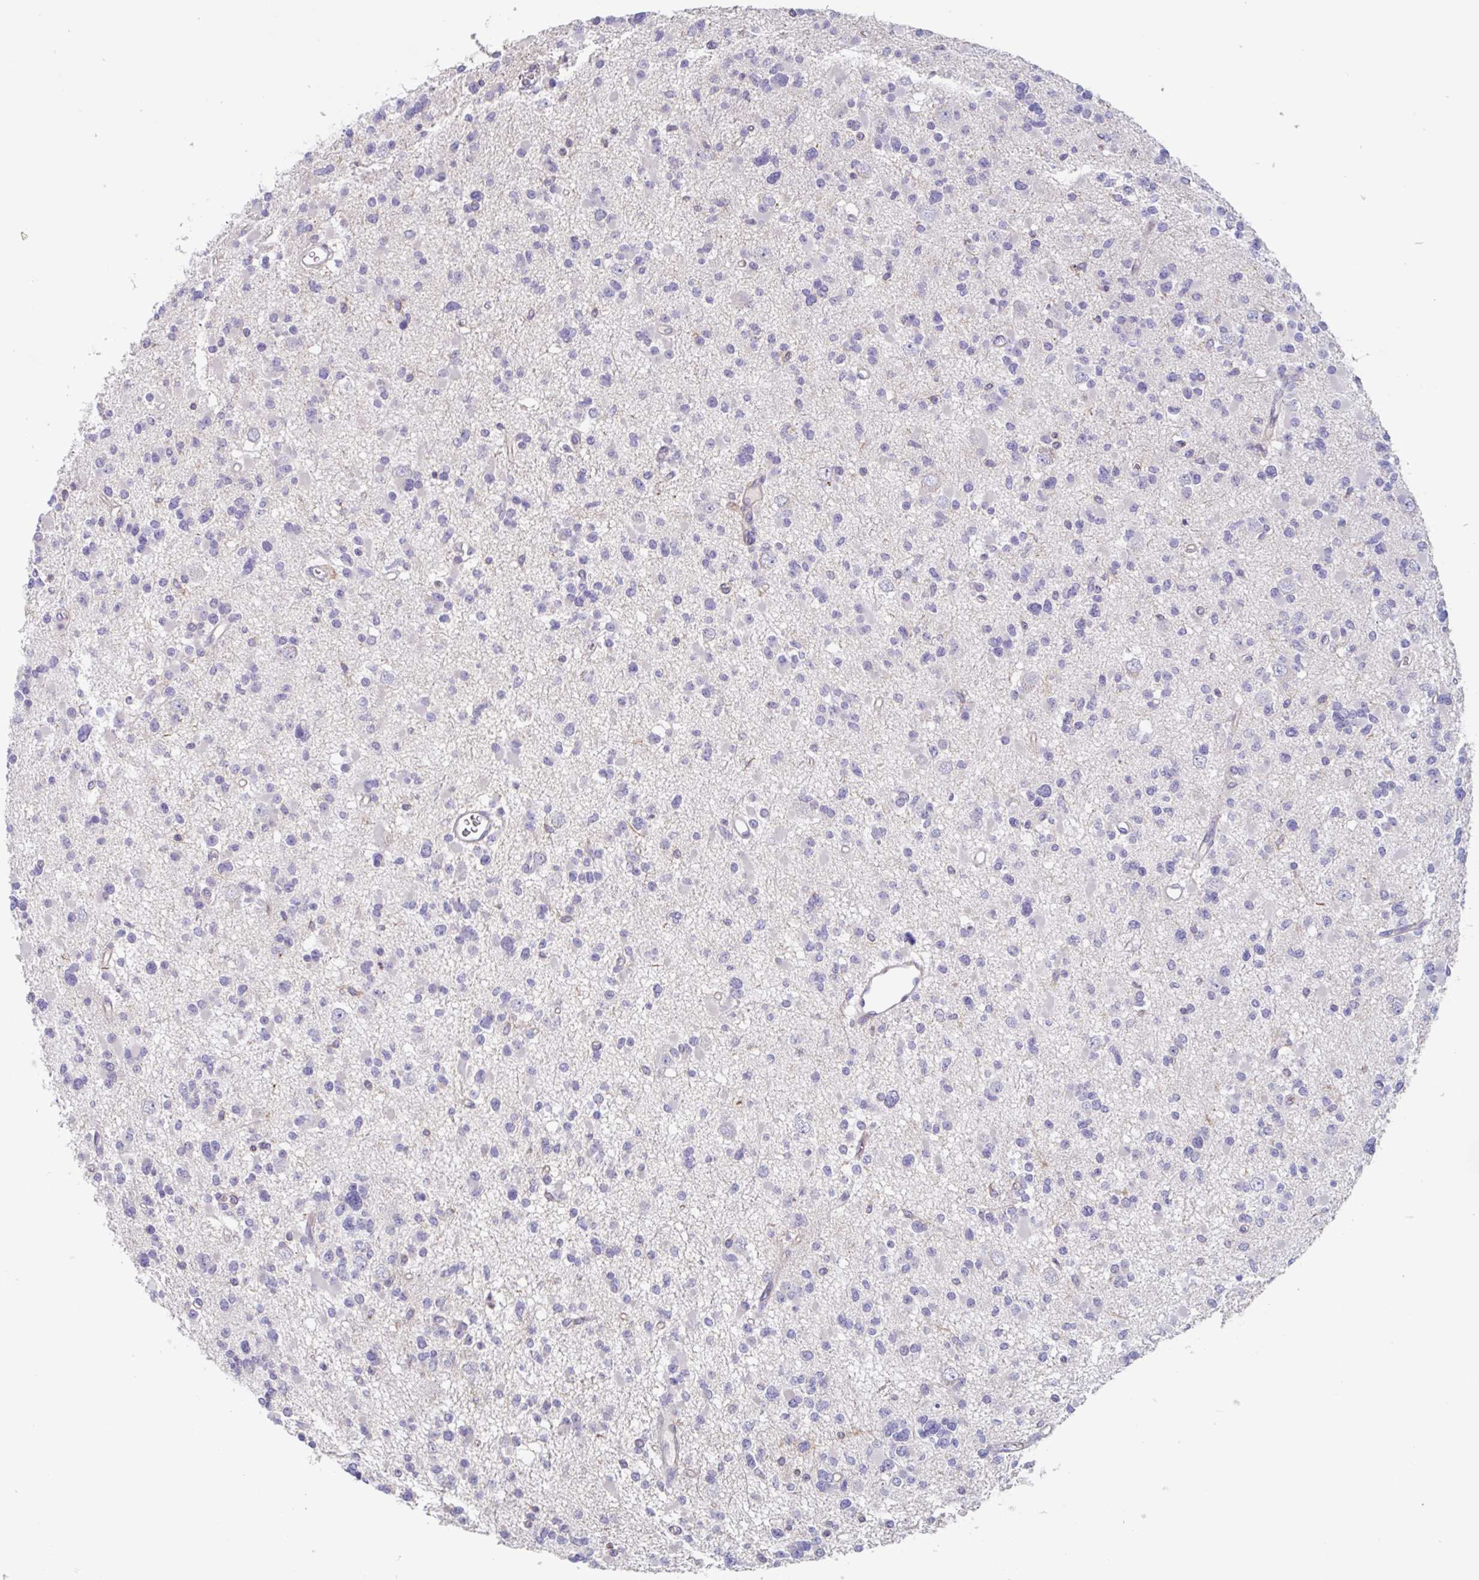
{"staining": {"intensity": "negative", "quantity": "none", "location": "none"}, "tissue": "glioma", "cell_type": "Tumor cells", "image_type": "cancer", "snomed": [{"axis": "morphology", "description": "Glioma, malignant, Low grade"}, {"axis": "topography", "description": "Brain"}], "caption": "High power microscopy histopathology image of an immunohistochemistry micrograph of low-grade glioma (malignant), revealing no significant staining in tumor cells.", "gene": "EHD4", "patient": {"sex": "female", "age": 22}}